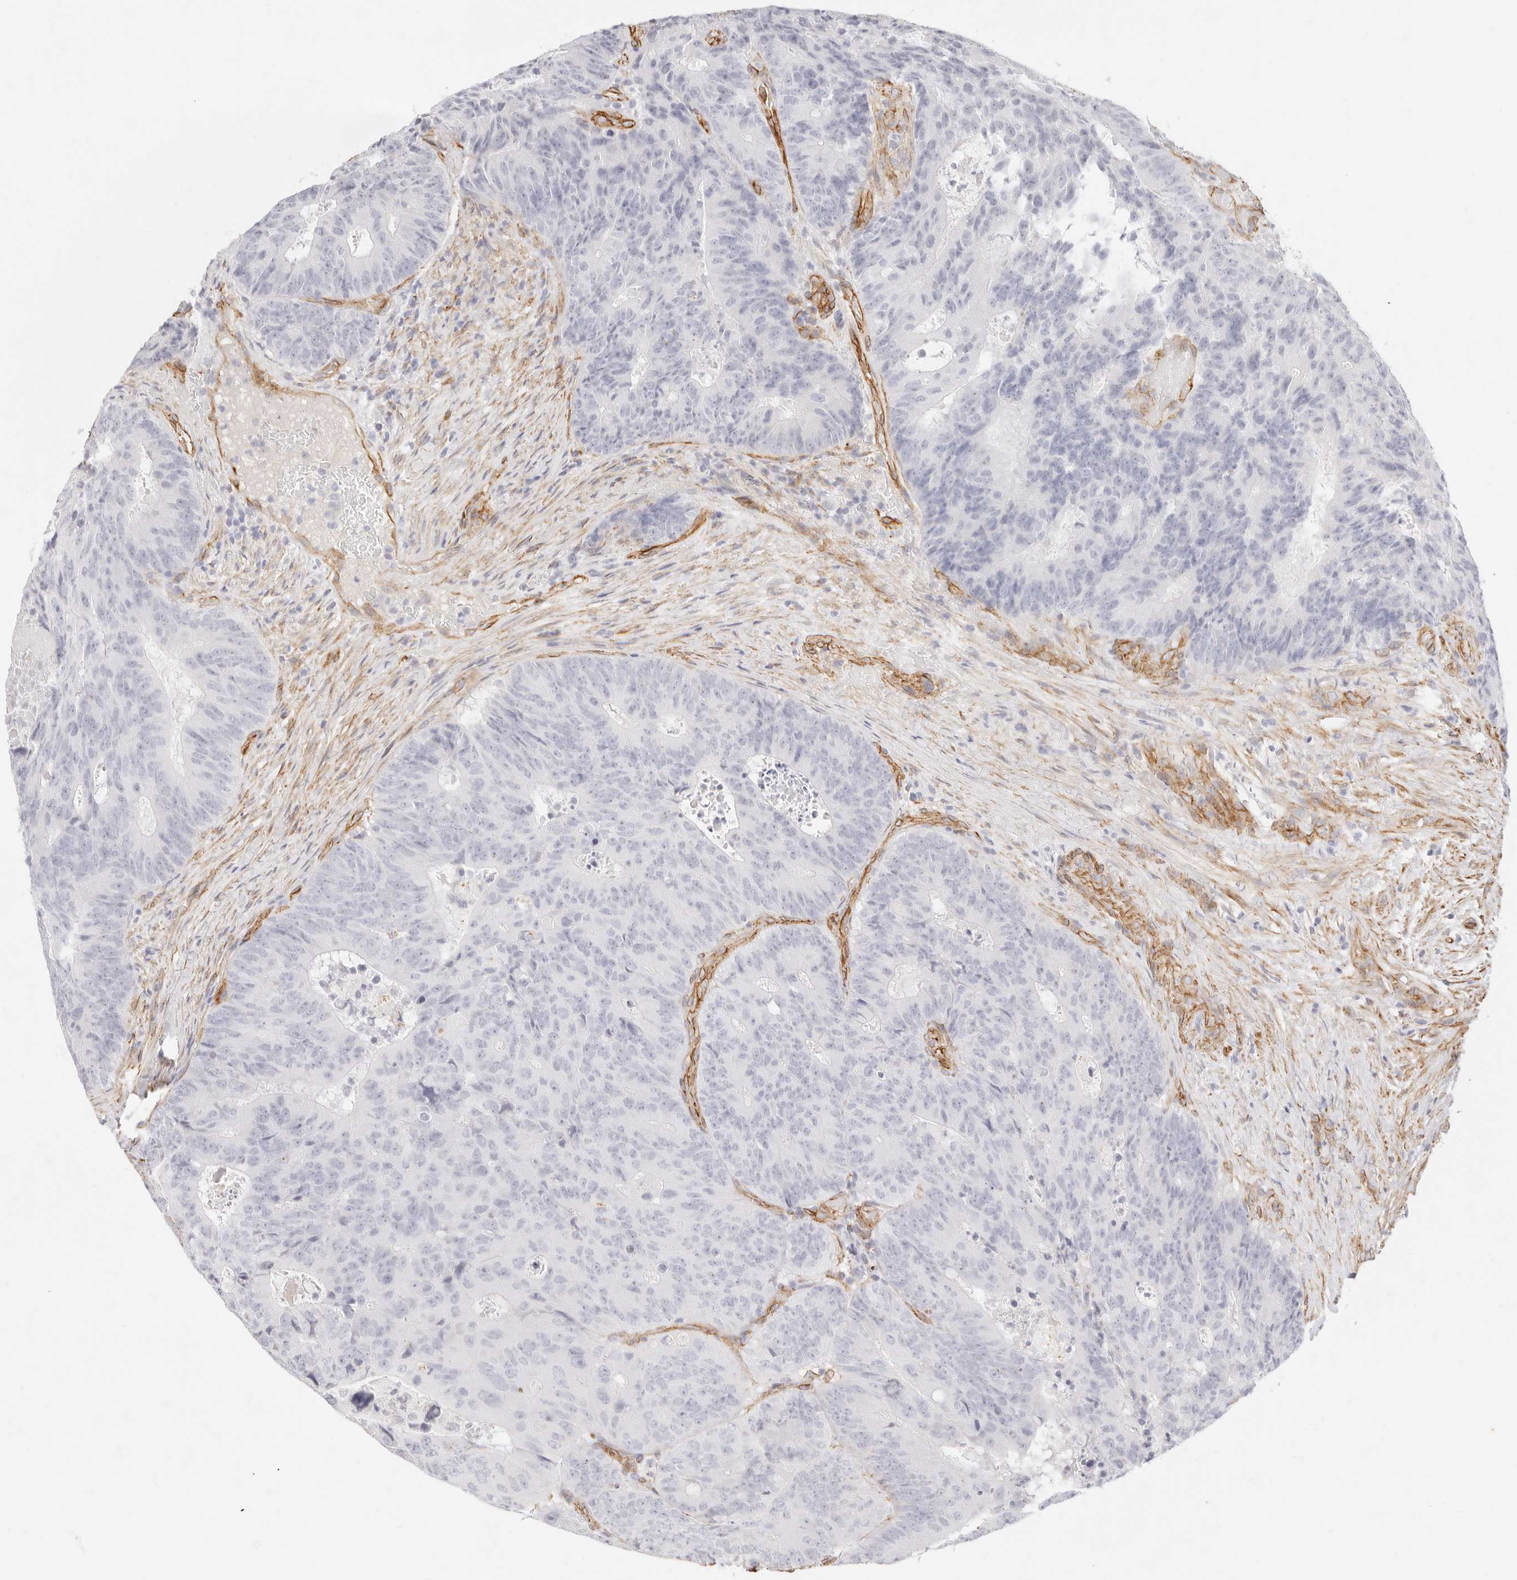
{"staining": {"intensity": "negative", "quantity": "none", "location": "none"}, "tissue": "colorectal cancer", "cell_type": "Tumor cells", "image_type": "cancer", "snomed": [{"axis": "morphology", "description": "Adenocarcinoma, NOS"}, {"axis": "topography", "description": "Colon"}], "caption": "DAB (3,3'-diaminobenzidine) immunohistochemical staining of colorectal cancer shows no significant positivity in tumor cells.", "gene": "NUS1", "patient": {"sex": "male", "age": 87}}